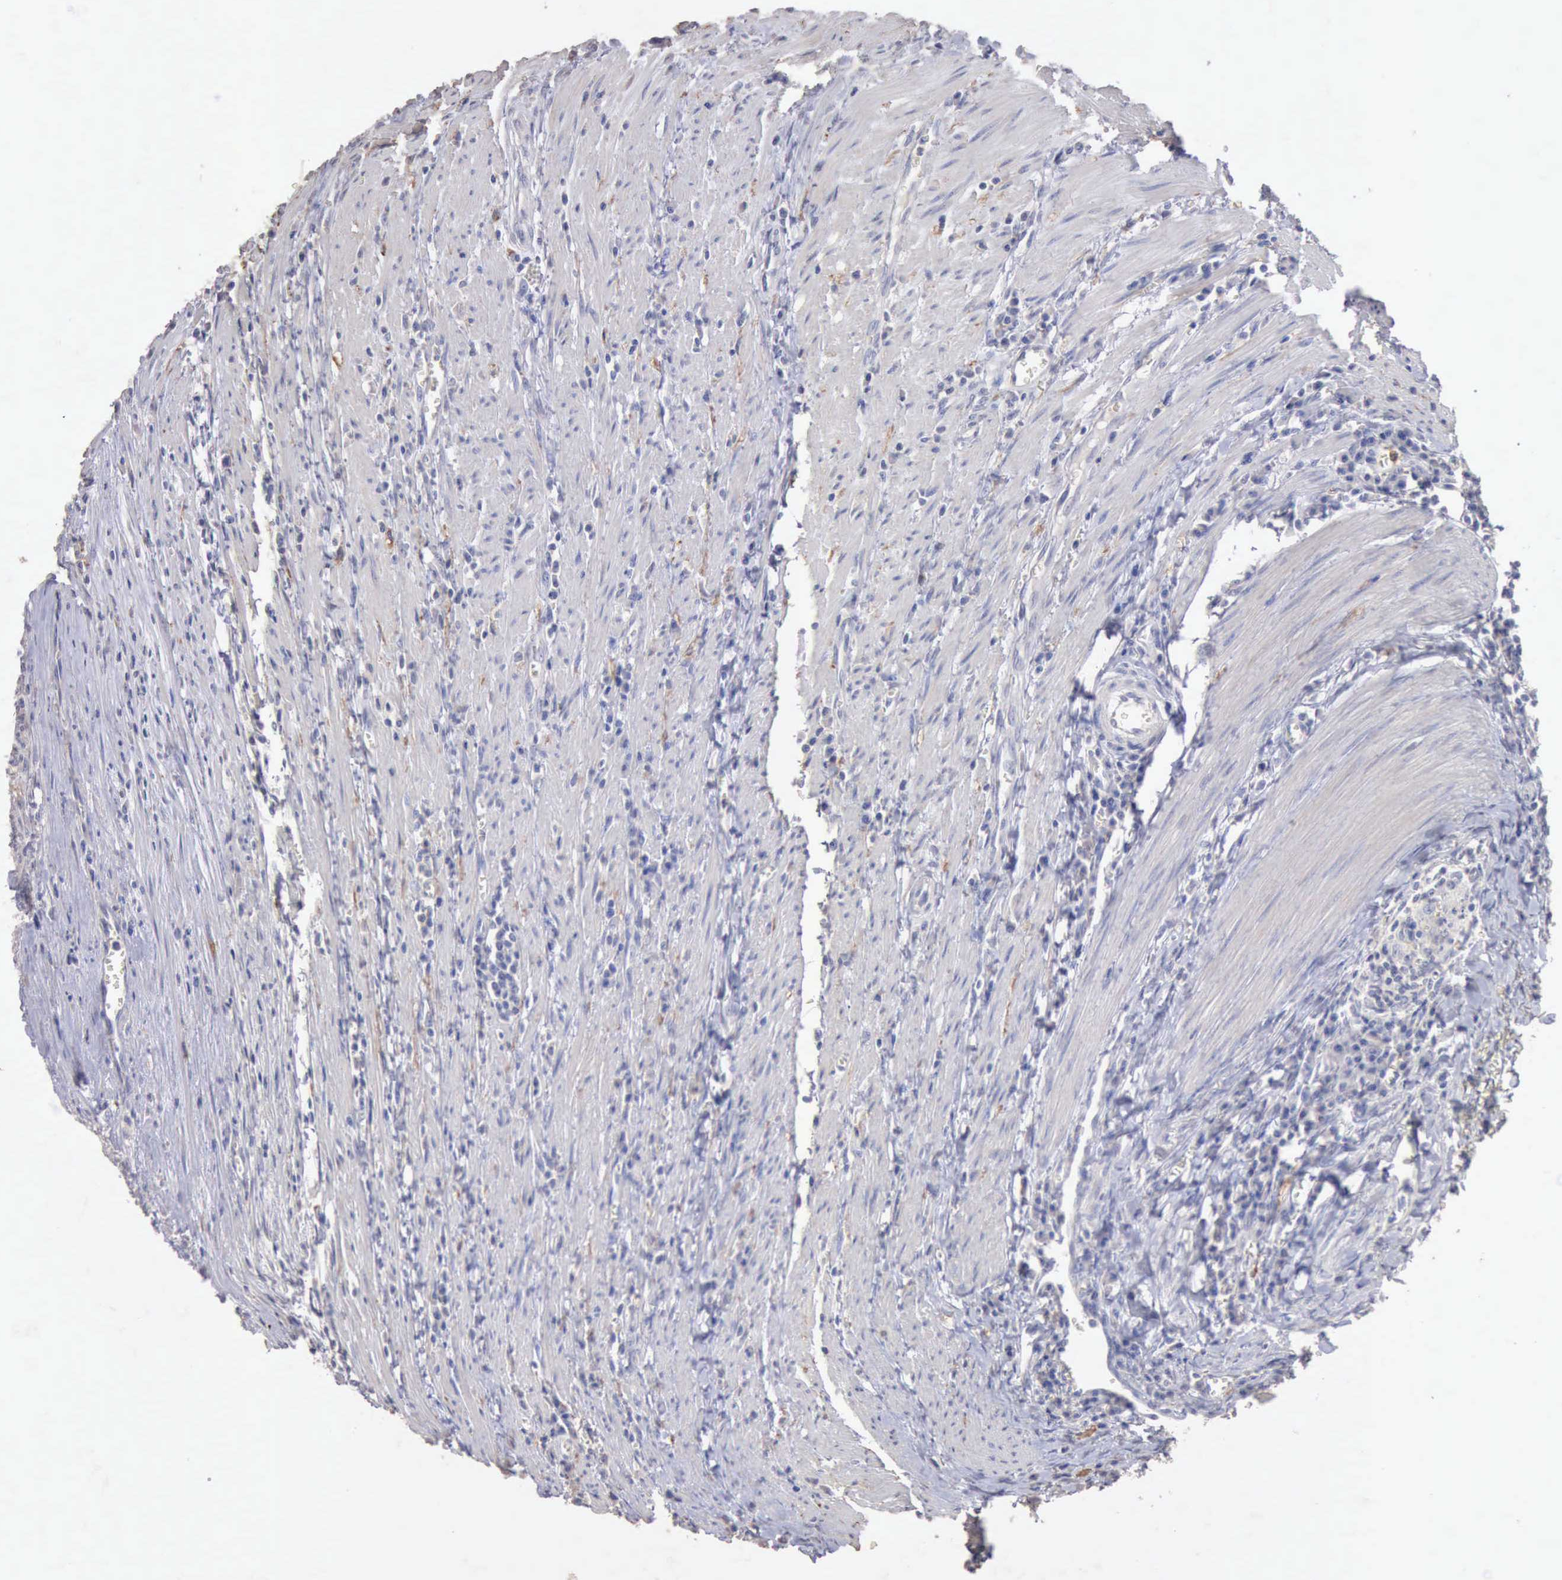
{"staining": {"intensity": "negative", "quantity": "none", "location": "none"}, "tissue": "colorectal cancer", "cell_type": "Tumor cells", "image_type": "cancer", "snomed": [{"axis": "morphology", "description": "Adenocarcinoma, NOS"}, {"axis": "topography", "description": "Colon"}], "caption": "Adenocarcinoma (colorectal) was stained to show a protein in brown. There is no significant expression in tumor cells.", "gene": "KRT6B", "patient": {"sex": "male", "age": 72}}